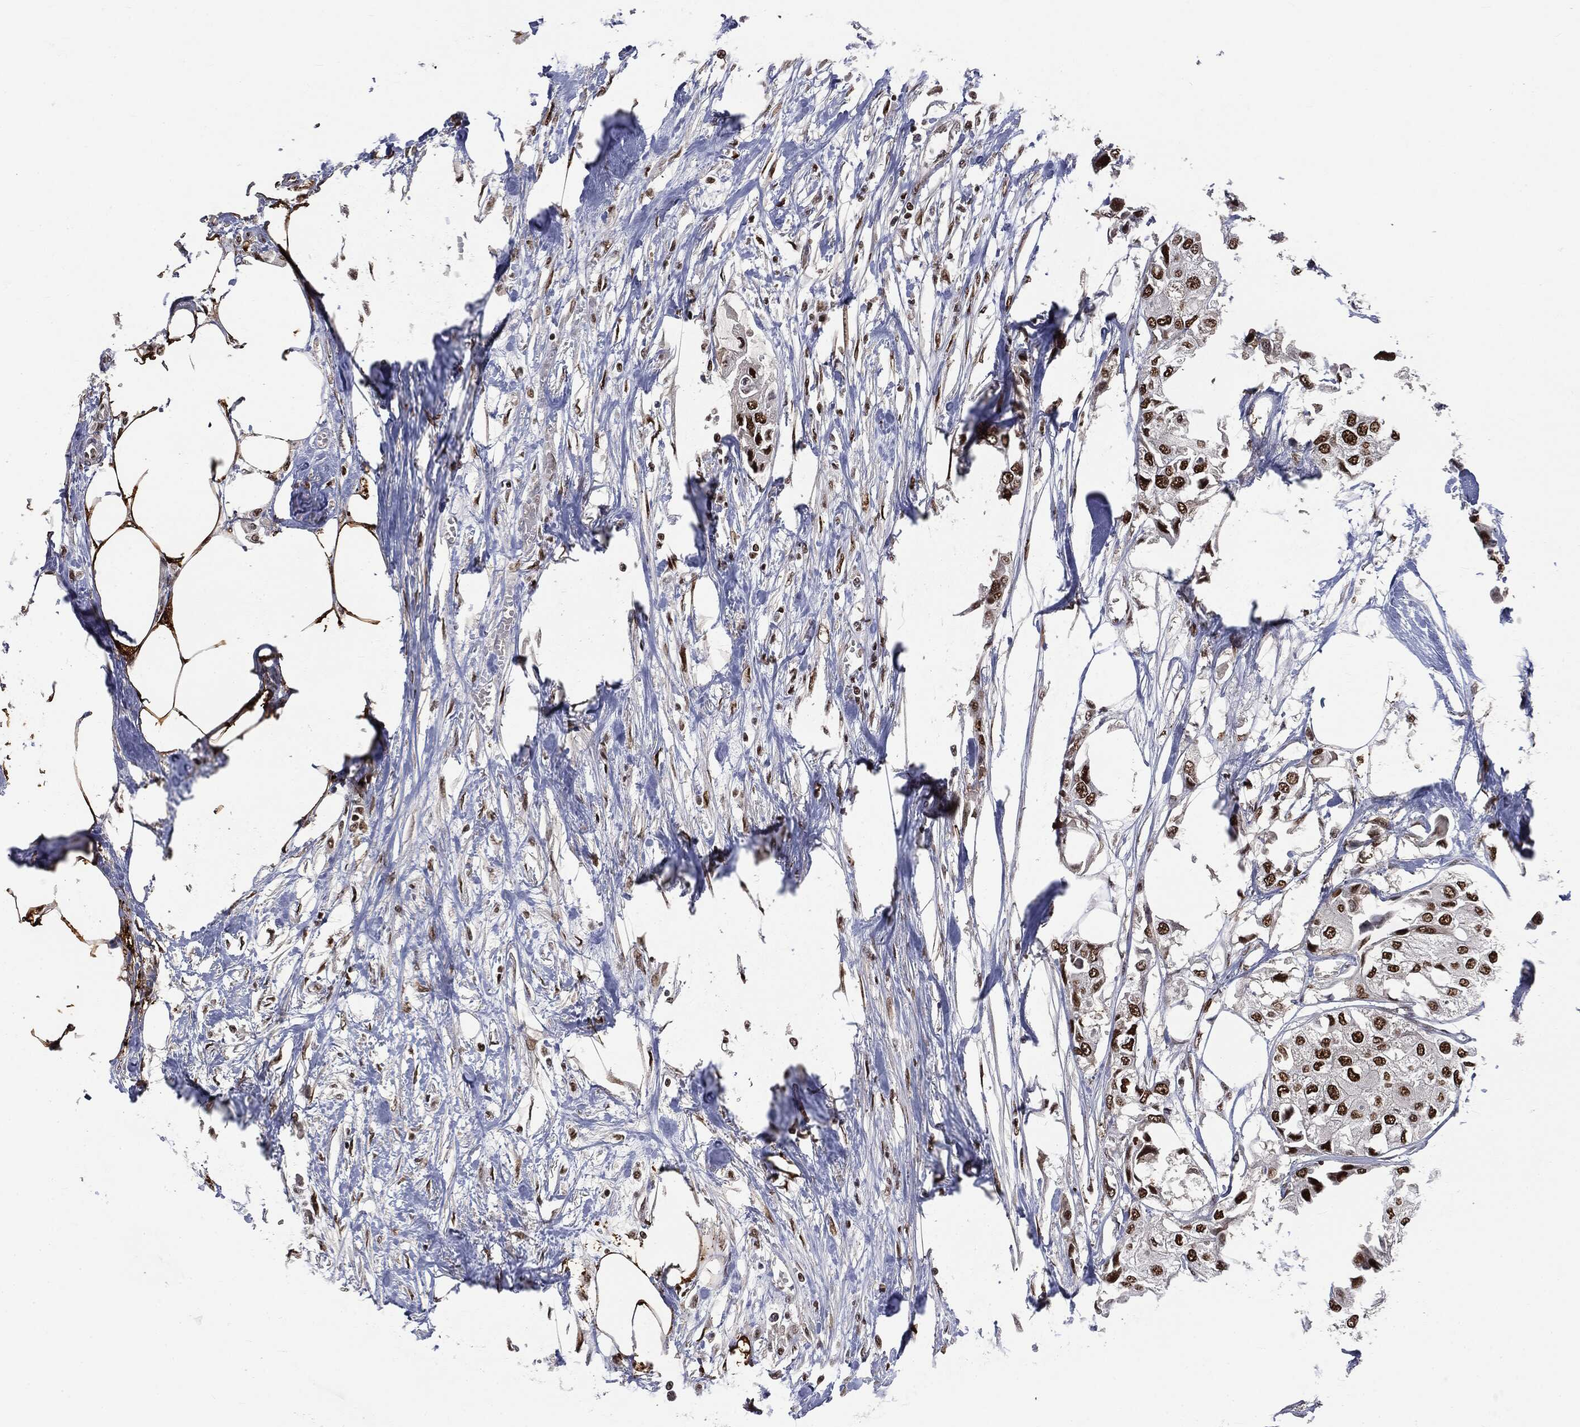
{"staining": {"intensity": "strong", "quantity": ">75%", "location": "nuclear"}, "tissue": "urothelial cancer", "cell_type": "Tumor cells", "image_type": "cancer", "snomed": [{"axis": "morphology", "description": "Urothelial carcinoma, High grade"}, {"axis": "topography", "description": "Urinary bladder"}], "caption": "Urothelial carcinoma (high-grade) was stained to show a protein in brown. There is high levels of strong nuclear staining in approximately >75% of tumor cells.", "gene": "DPH2", "patient": {"sex": "male", "age": 64}}